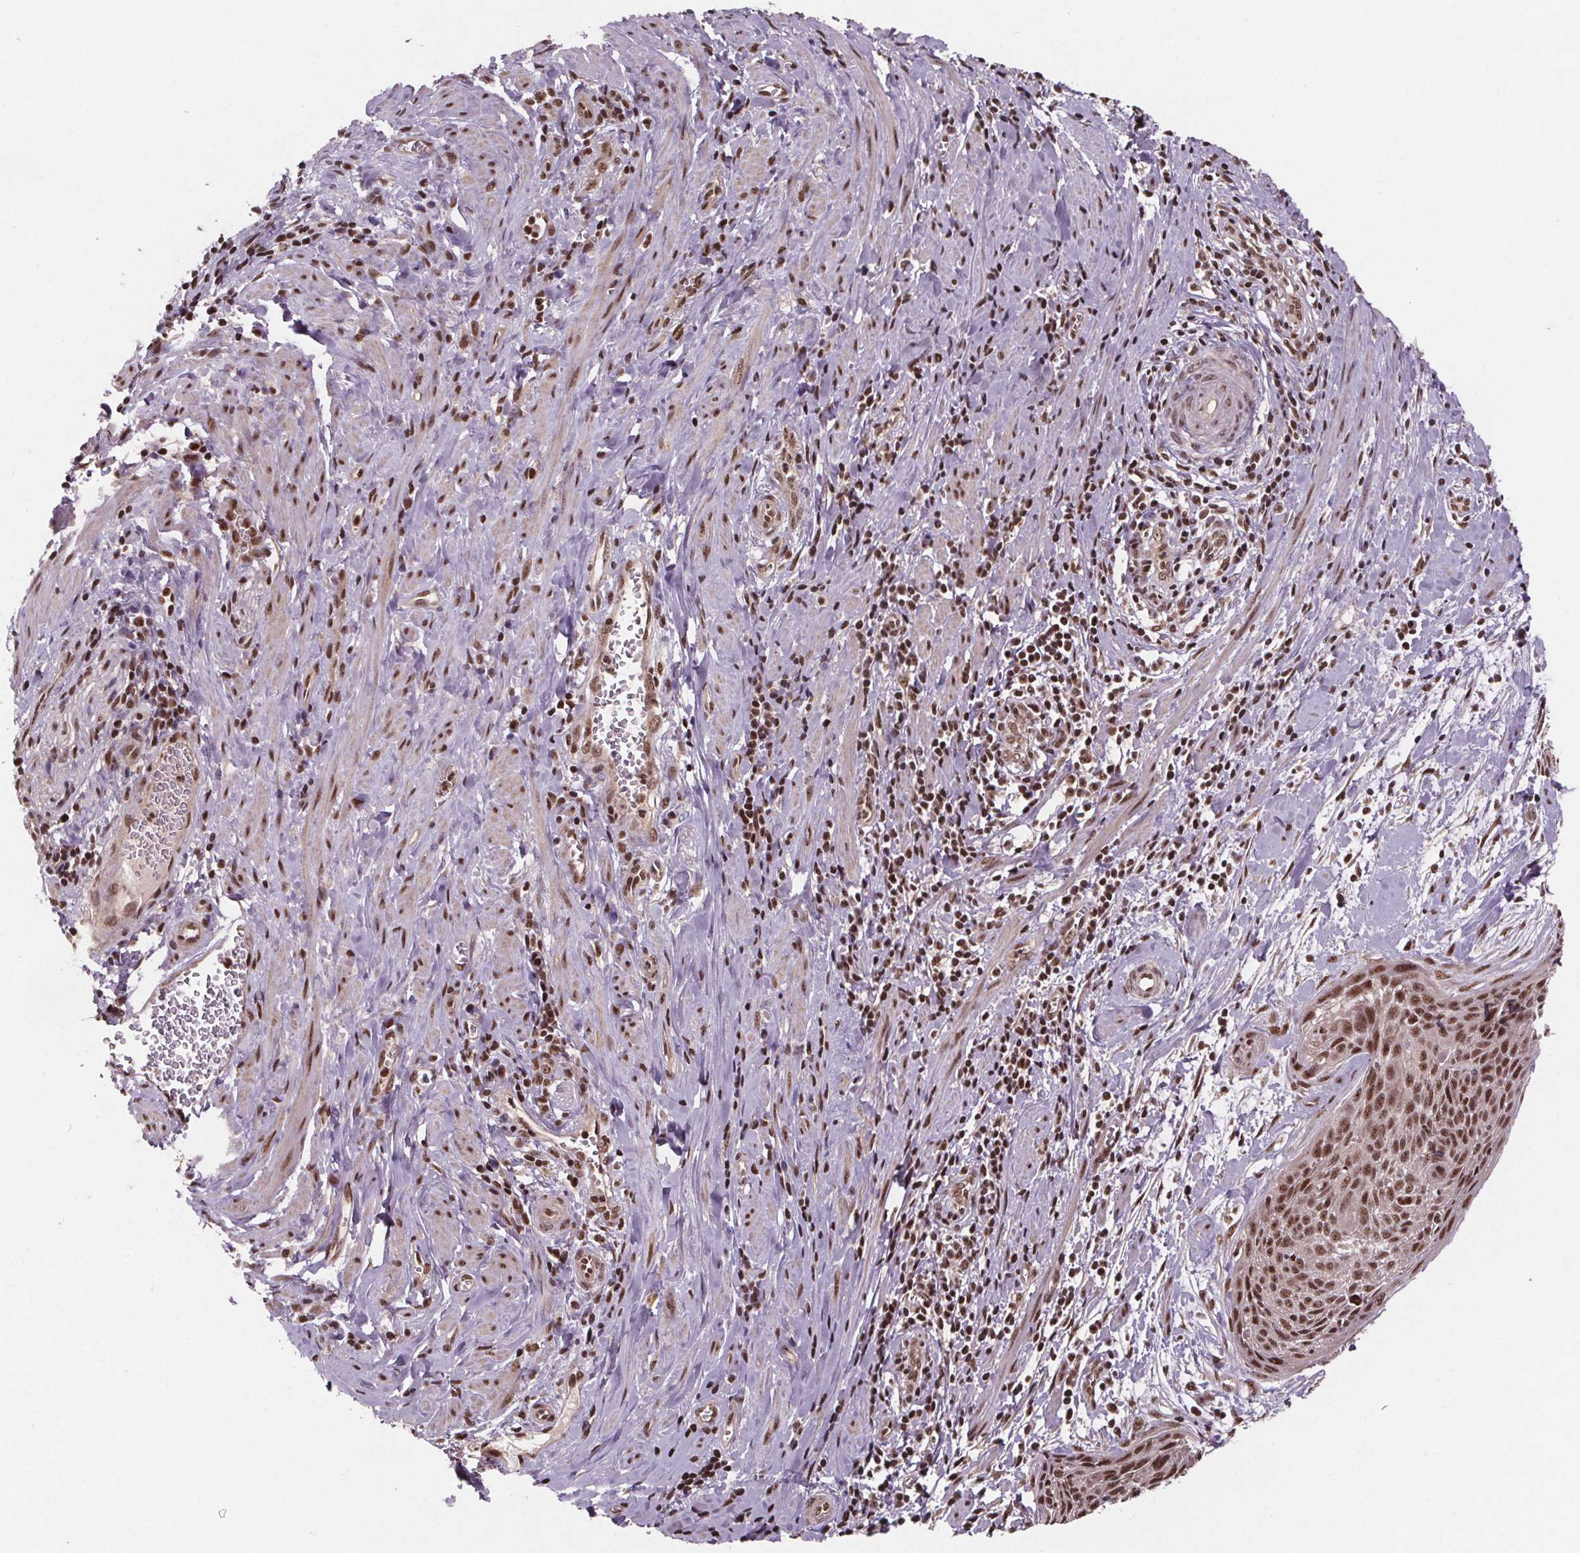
{"staining": {"intensity": "moderate", "quantity": ">75%", "location": "nuclear"}, "tissue": "cervical cancer", "cell_type": "Tumor cells", "image_type": "cancer", "snomed": [{"axis": "morphology", "description": "Squamous cell carcinoma, NOS"}, {"axis": "topography", "description": "Cervix"}], "caption": "Squamous cell carcinoma (cervical) stained with a protein marker exhibits moderate staining in tumor cells.", "gene": "JARID2", "patient": {"sex": "female", "age": 55}}